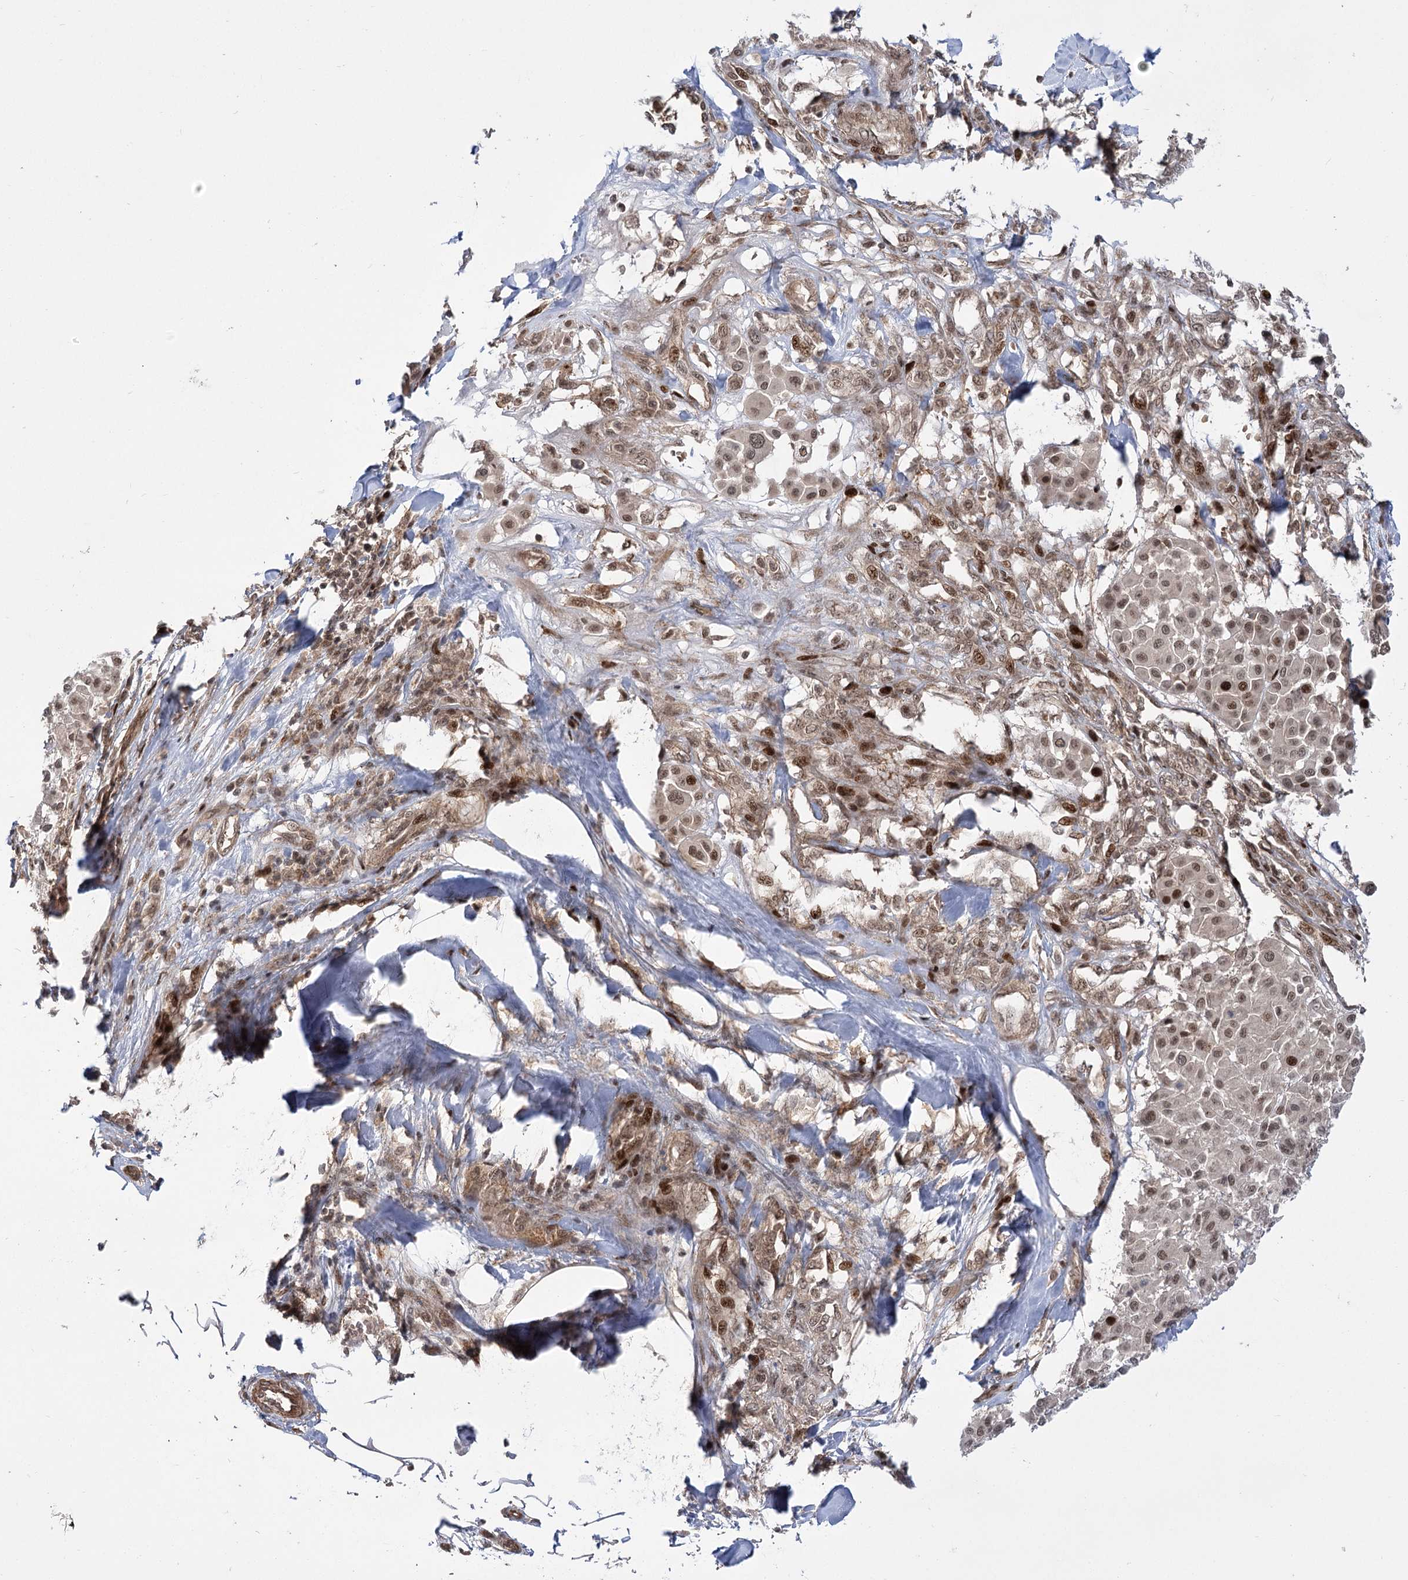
{"staining": {"intensity": "moderate", "quantity": "25%-75%", "location": "nuclear"}, "tissue": "melanoma", "cell_type": "Tumor cells", "image_type": "cancer", "snomed": [{"axis": "morphology", "description": "Malignant melanoma, Metastatic site"}, {"axis": "topography", "description": "Soft tissue"}], "caption": "Protein staining of malignant melanoma (metastatic site) tissue demonstrates moderate nuclear expression in approximately 25%-75% of tumor cells.", "gene": "HELQ", "patient": {"sex": "male", "age": 41}}